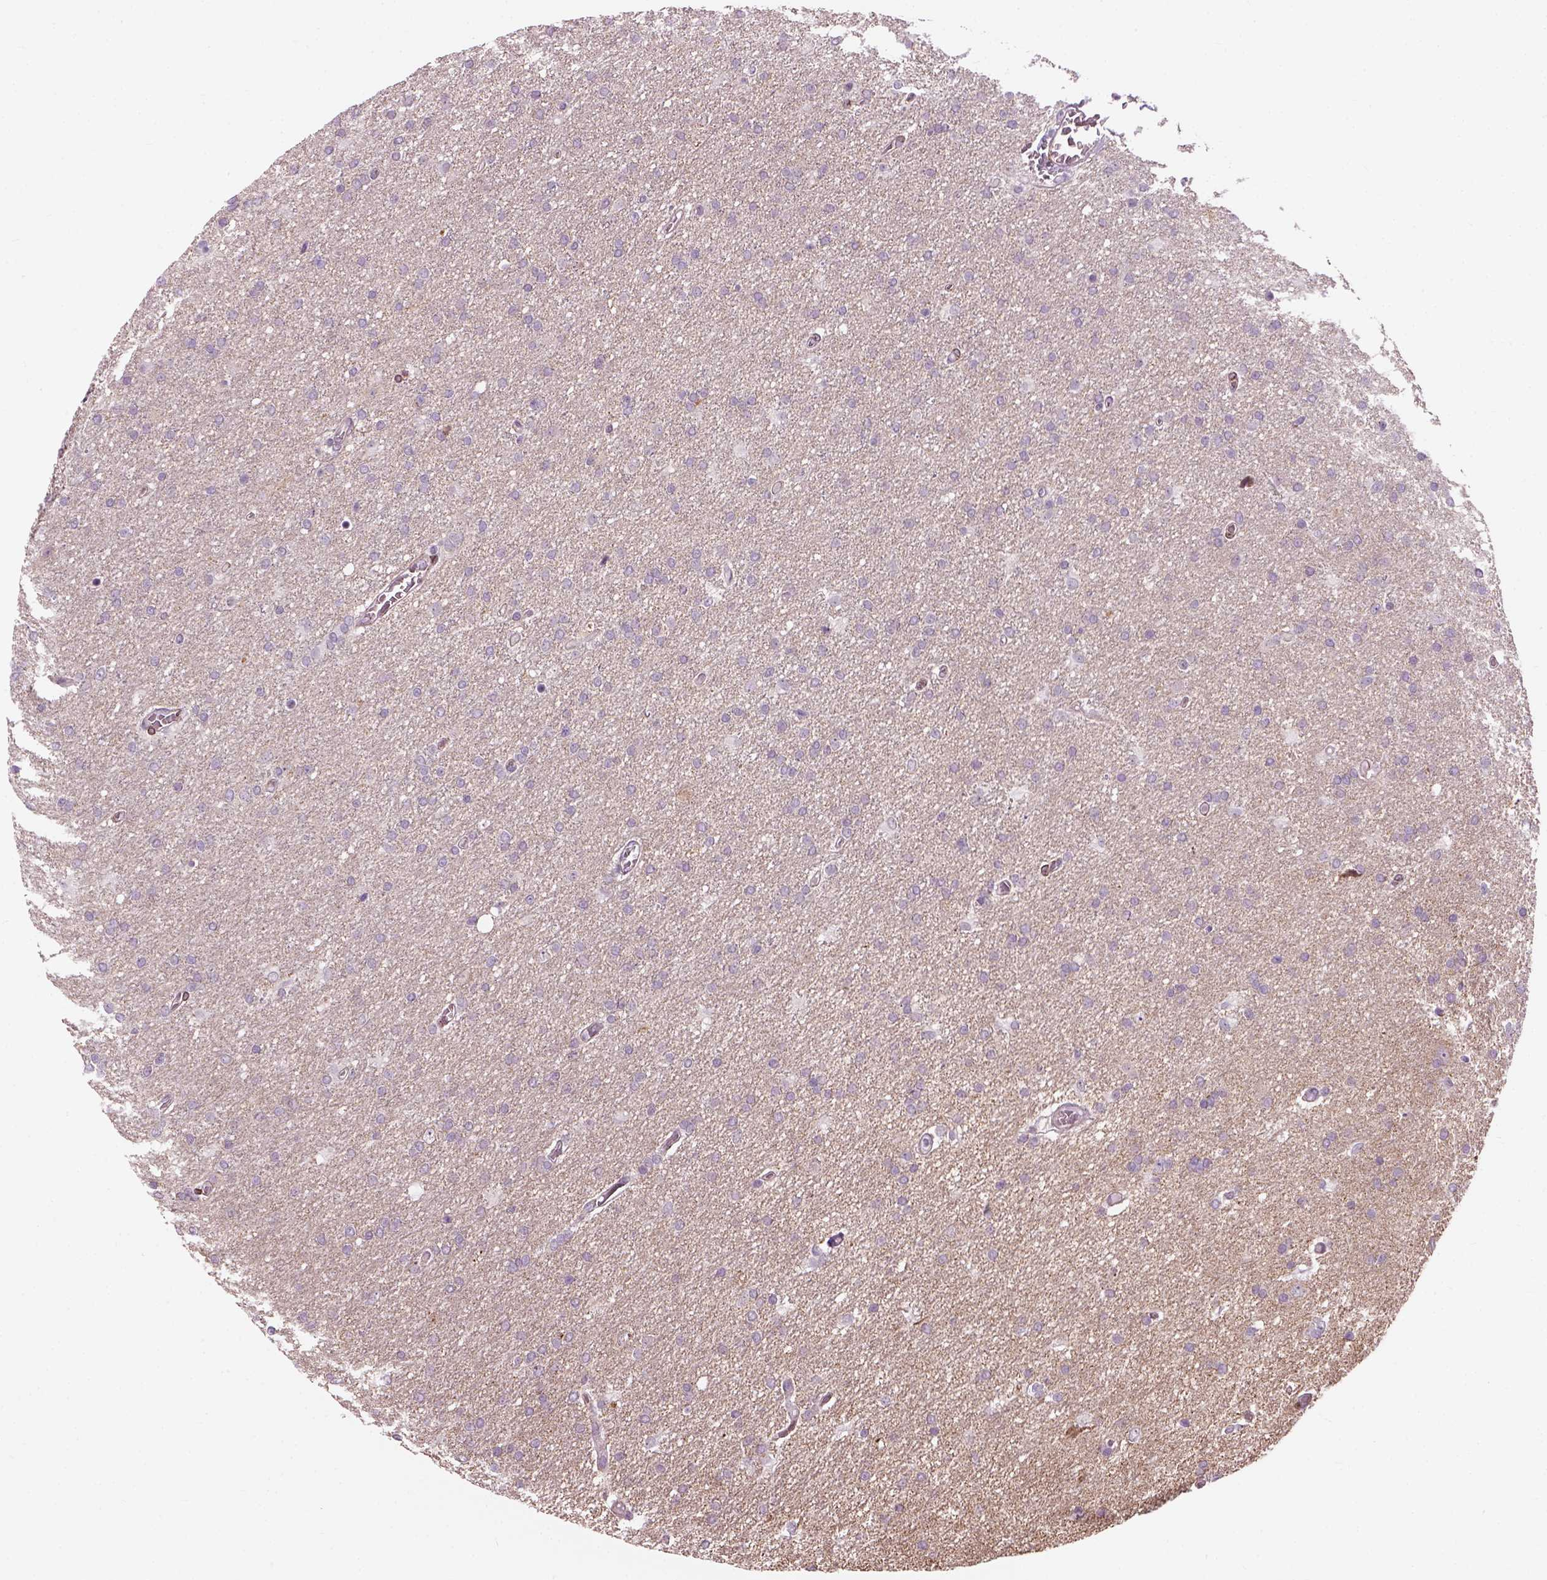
{"staining": {"intensity": "negative", "quantity": "none", "location": "none"}, "tissue": "glioma", "cell_type": "Tumor cells", "image_type": "cancer", "snomed": [{"axis": "morphology", "description": "Glioma, malignant, High grade"}, {"axis": "topography", "description": "Cerebral cortex"}], "caption": "Malignant glioma (high-grade) stained for a protein using immunohistochemistry displays no positivity tumor cells.", "gene": "XK", "patient": {"sex": "male", "age": 70}}